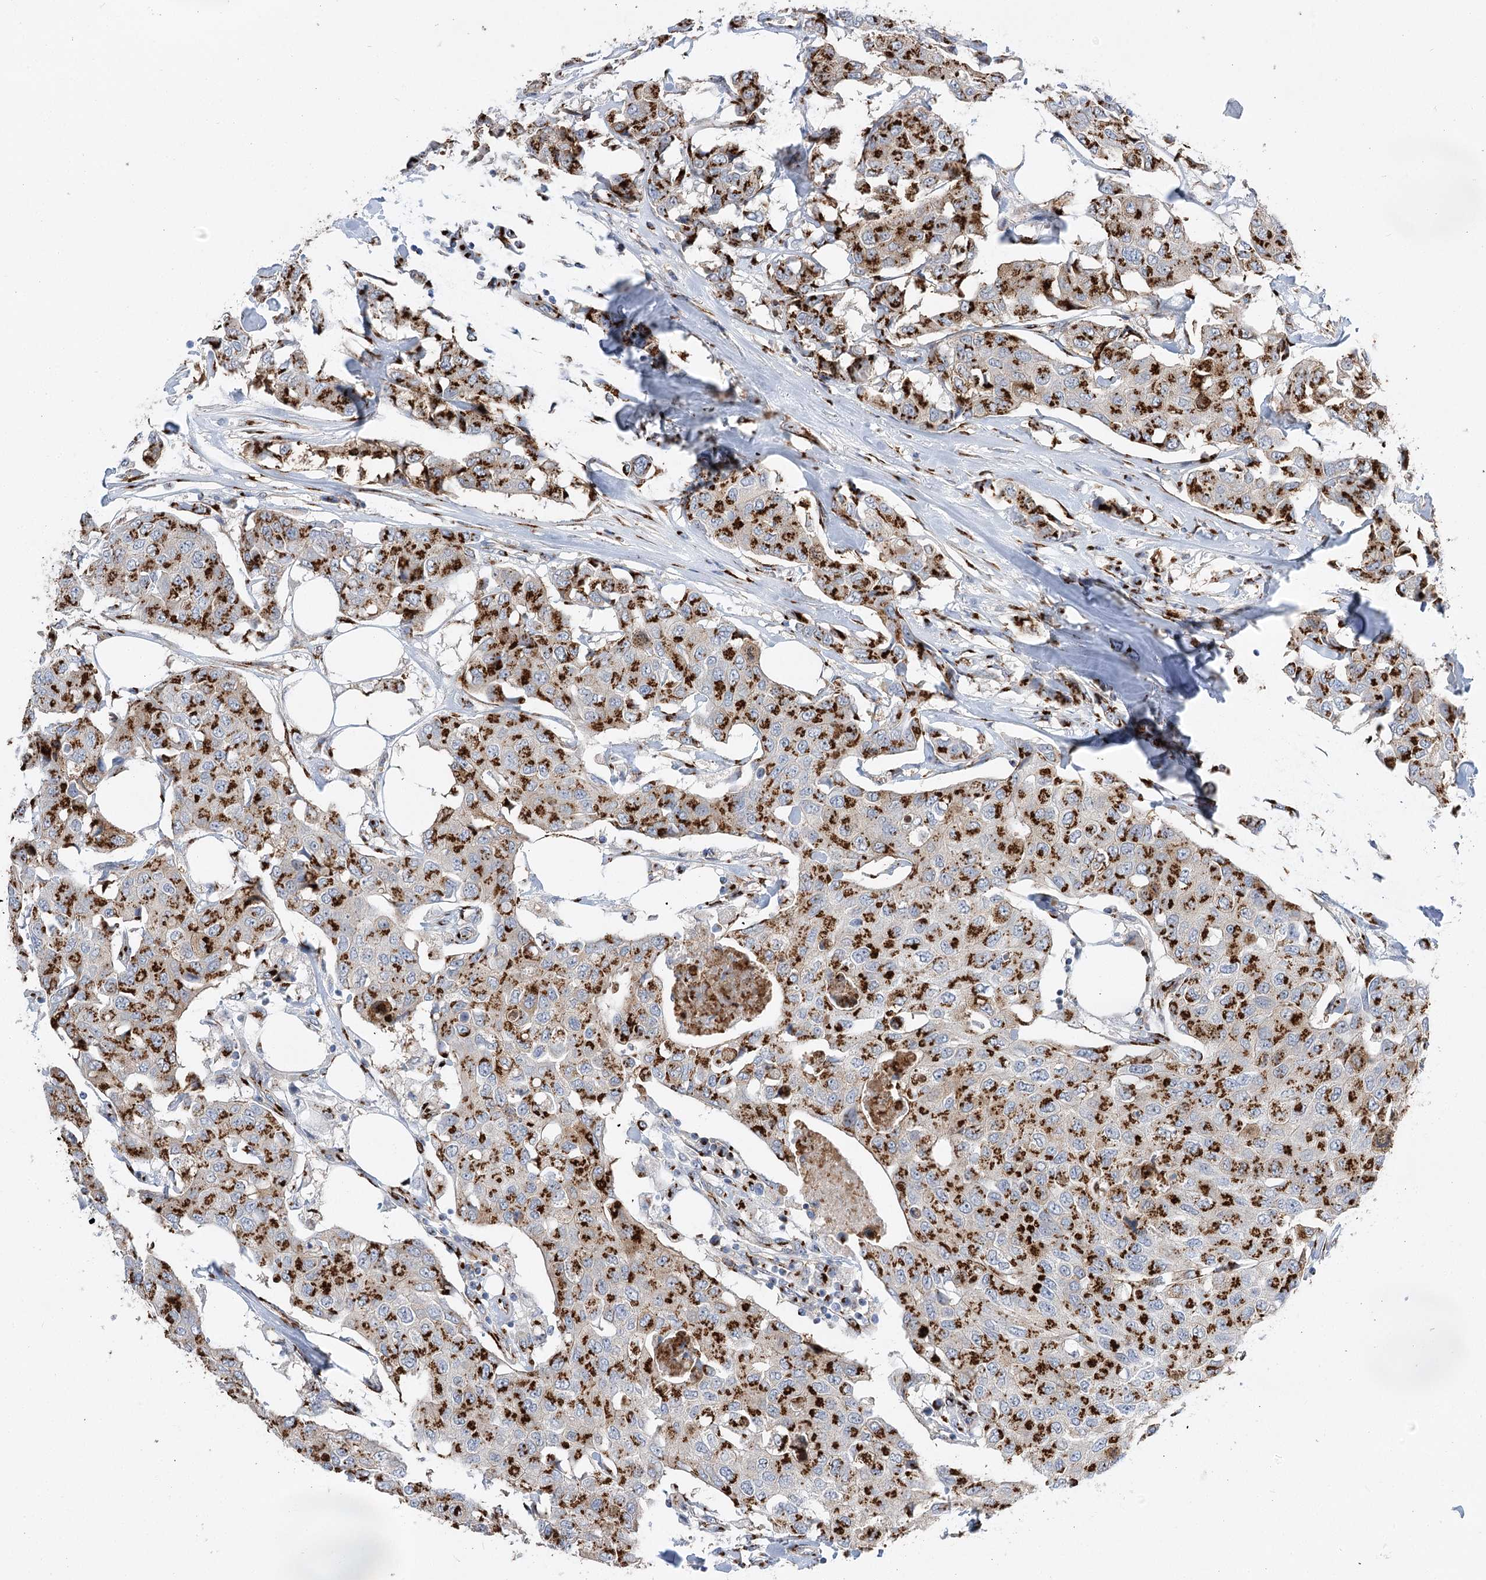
{"staining": {"intensity": "strong", "quantity": ">75%", "location": "cytoplasmic/membranous"}, "tissue": "breast cancer", "cell_type": "Tumor cells", "image_type": "cancer", "snomed": [{"axis": "morphology", "description": "Duct carcinoma"}, {"axis": "topography", "description": "Breast"}], "caption": "Infiltrating ductal carcinoma (breast) stained with a brown dye reveals strong cytoplasmic/membranous positive staining in about >75% of tumor cells.", "gene": "TMEM165", "patient": {"sex": "female", "age": 80}}